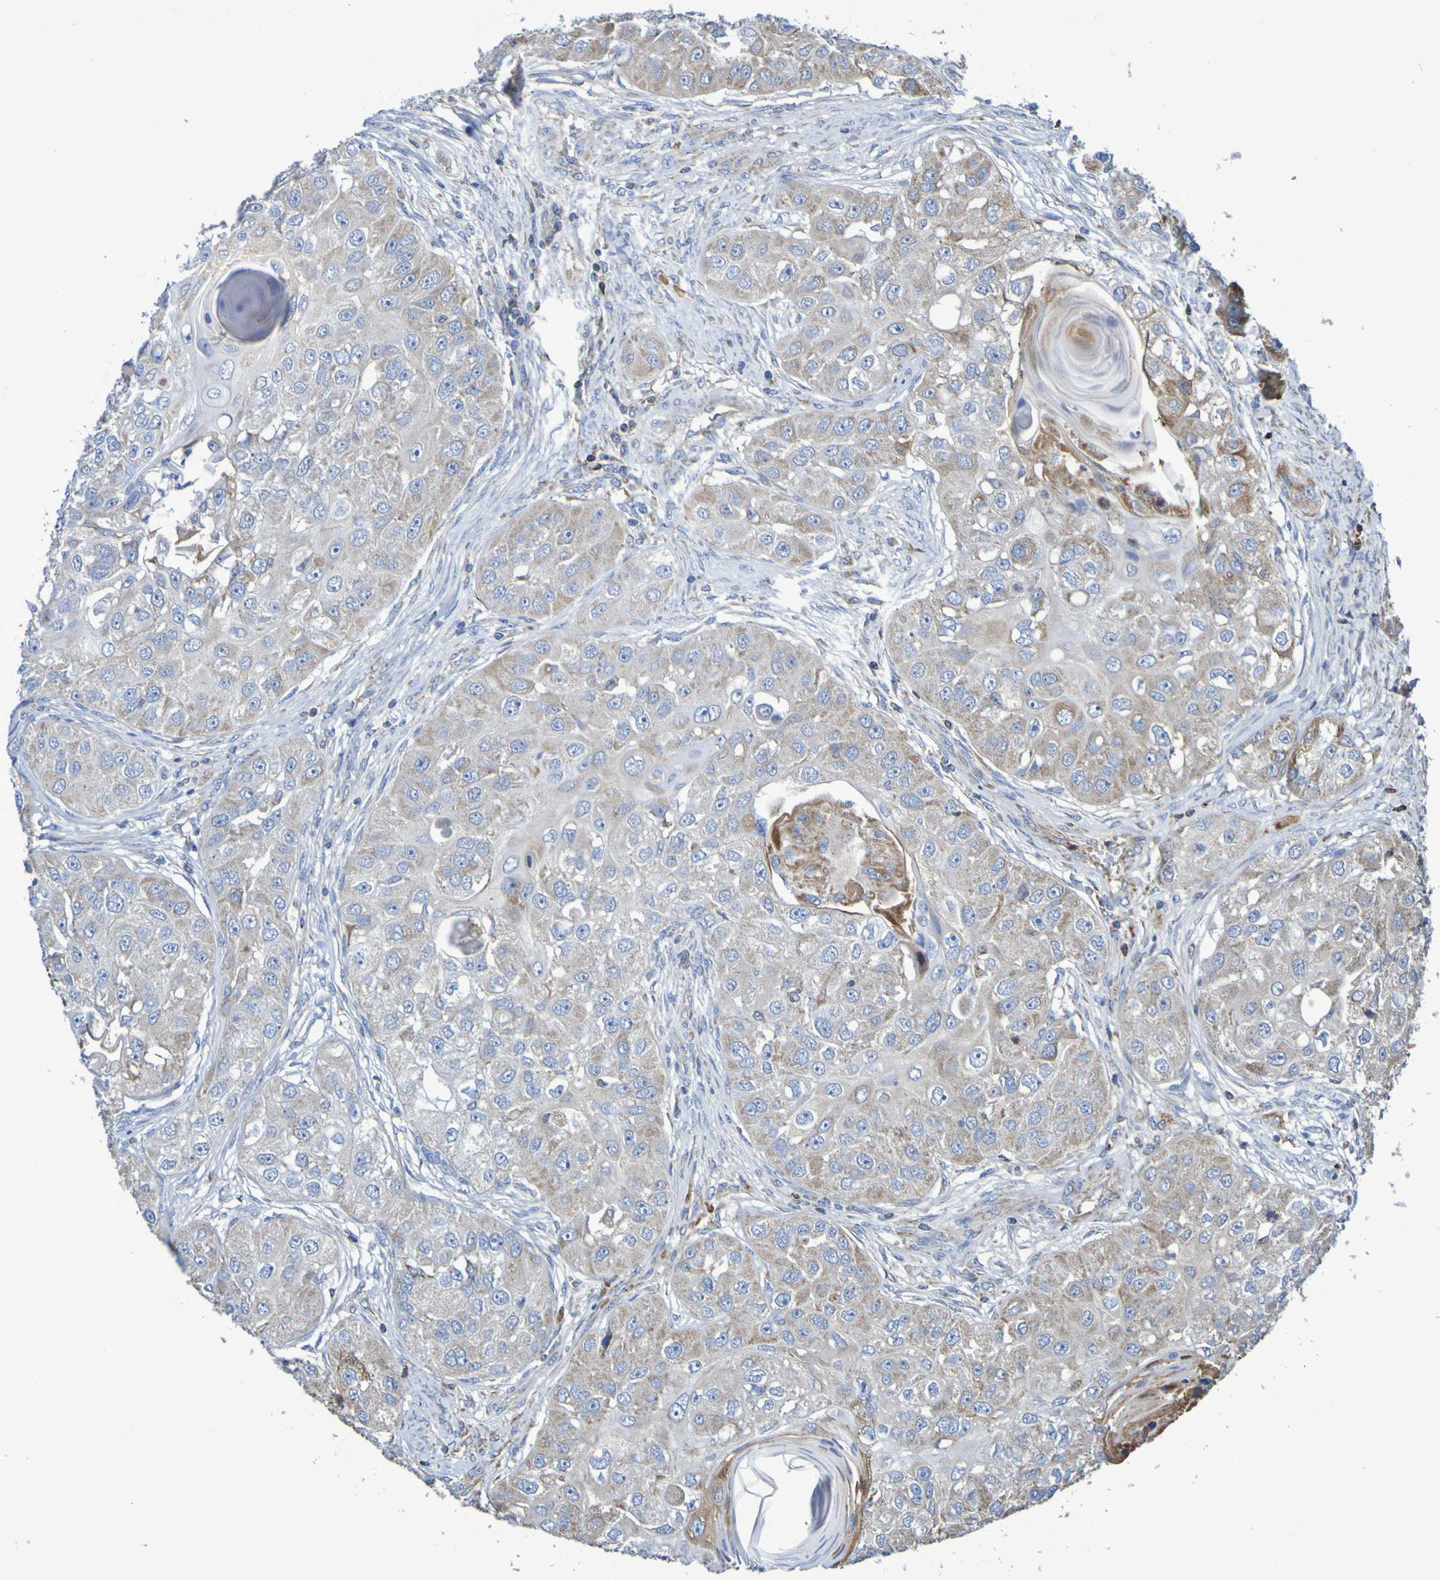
{"staining": {"intensity": "weak", "quantity": "25%-75%", "location": "cytoplasmic/membranous"}, "tissue": "head and neck cancer", "cell_type": "Tumor cells", "image_type": "cancer", "snomed": [{"axis": "morphology", "description": "Normal tissue, NOS"}, {"axis": "morphology", "description": "Squamous cell carcinoma, NOS"}, {"axis": "topography", "description": "Skeletal muscle"}, {"axis": "topography", "description": "Head-Neck"}], "caption": "Protein staining of head and neck squamous cell carcinoma tissue shows weak cytoplasmic/membranous positivity in about 25%-75% of tumor cells.", "gene": "CNTN2", "patient": {"sex": "male", "age": 51}}